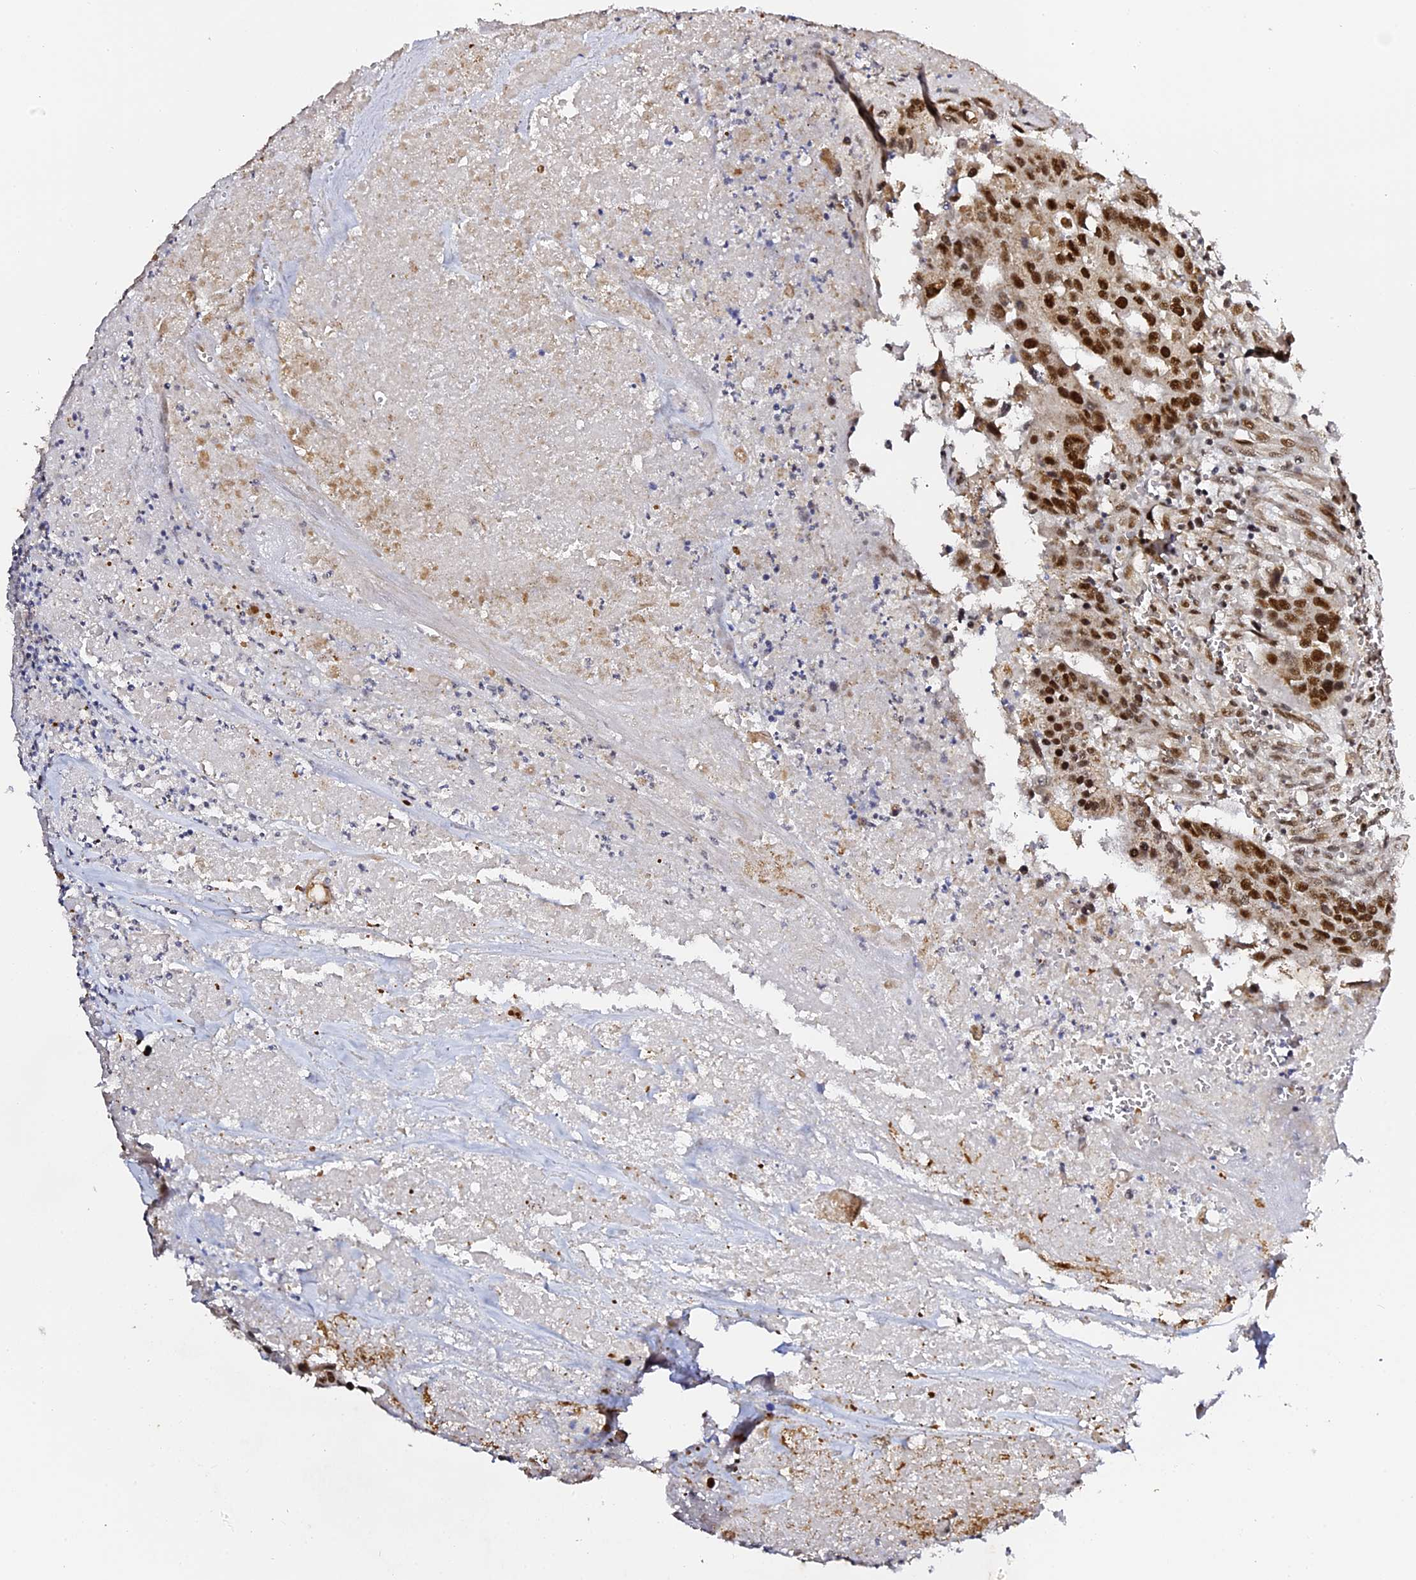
{"staining": {"intensity": "strong", "quantity": ">75%", "location": "nuclear"}, "tissue": "colorectal cancer", "cell_type": "Tumor cells", "image_type": "cancer", "snomed": [{"axis": "morphology", "description": "Adenocarcinoma, NOS"}, {"axis": "topography", "description": "Colon"}], "caption": "Immunohistochemical staining of colorectal cancer reveals high levels of strong nuclear protein expression in about >75% of tumor cells.", "gene": "MCRS1", "patient": {"sex": "male", "age": 77}}